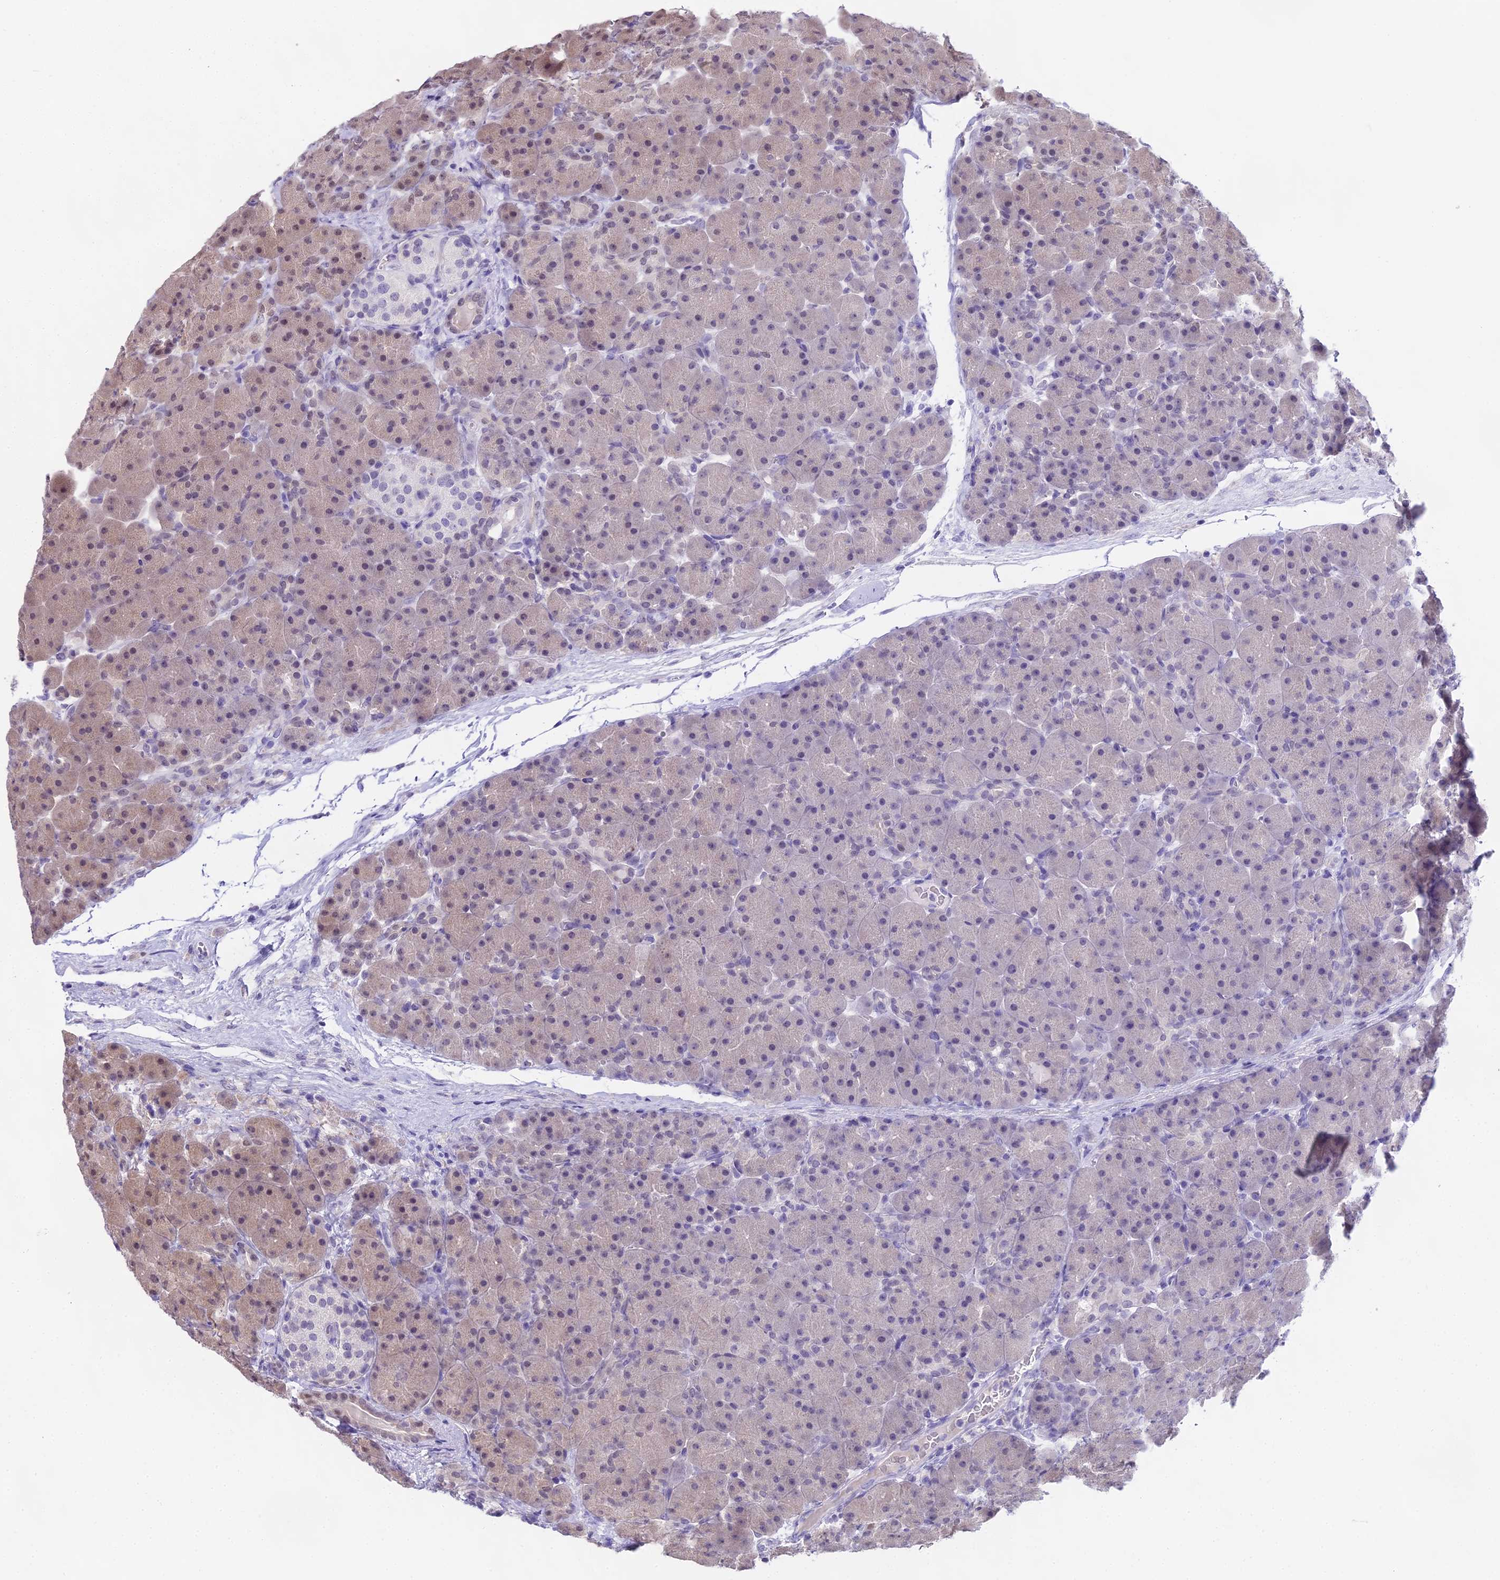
{"staining": {"intensity": "weak", "quantity": "25%-75%", "location": "cytoplasmic/membranous,nuclear"}, "tissue": "pancreas", "cell_type": "Exocrine glandular cells", "image_type": "normal", "snomed": [{"axis": "morphology", "description": "Normal tissue, NOS"}, {"axis": "topography", "description": "Pancreas"}], "caption": "A high-resolution micrograph shows immunohistochemistry (IHC) staining of unremarkable pancreas, which shows weak cytoplasmic/membranous,nuclear staining in approximately 25%-75% of exocrine glandular cells.", "gene": "MAT2A", "patient": {"sex": "male", "age": 66}}